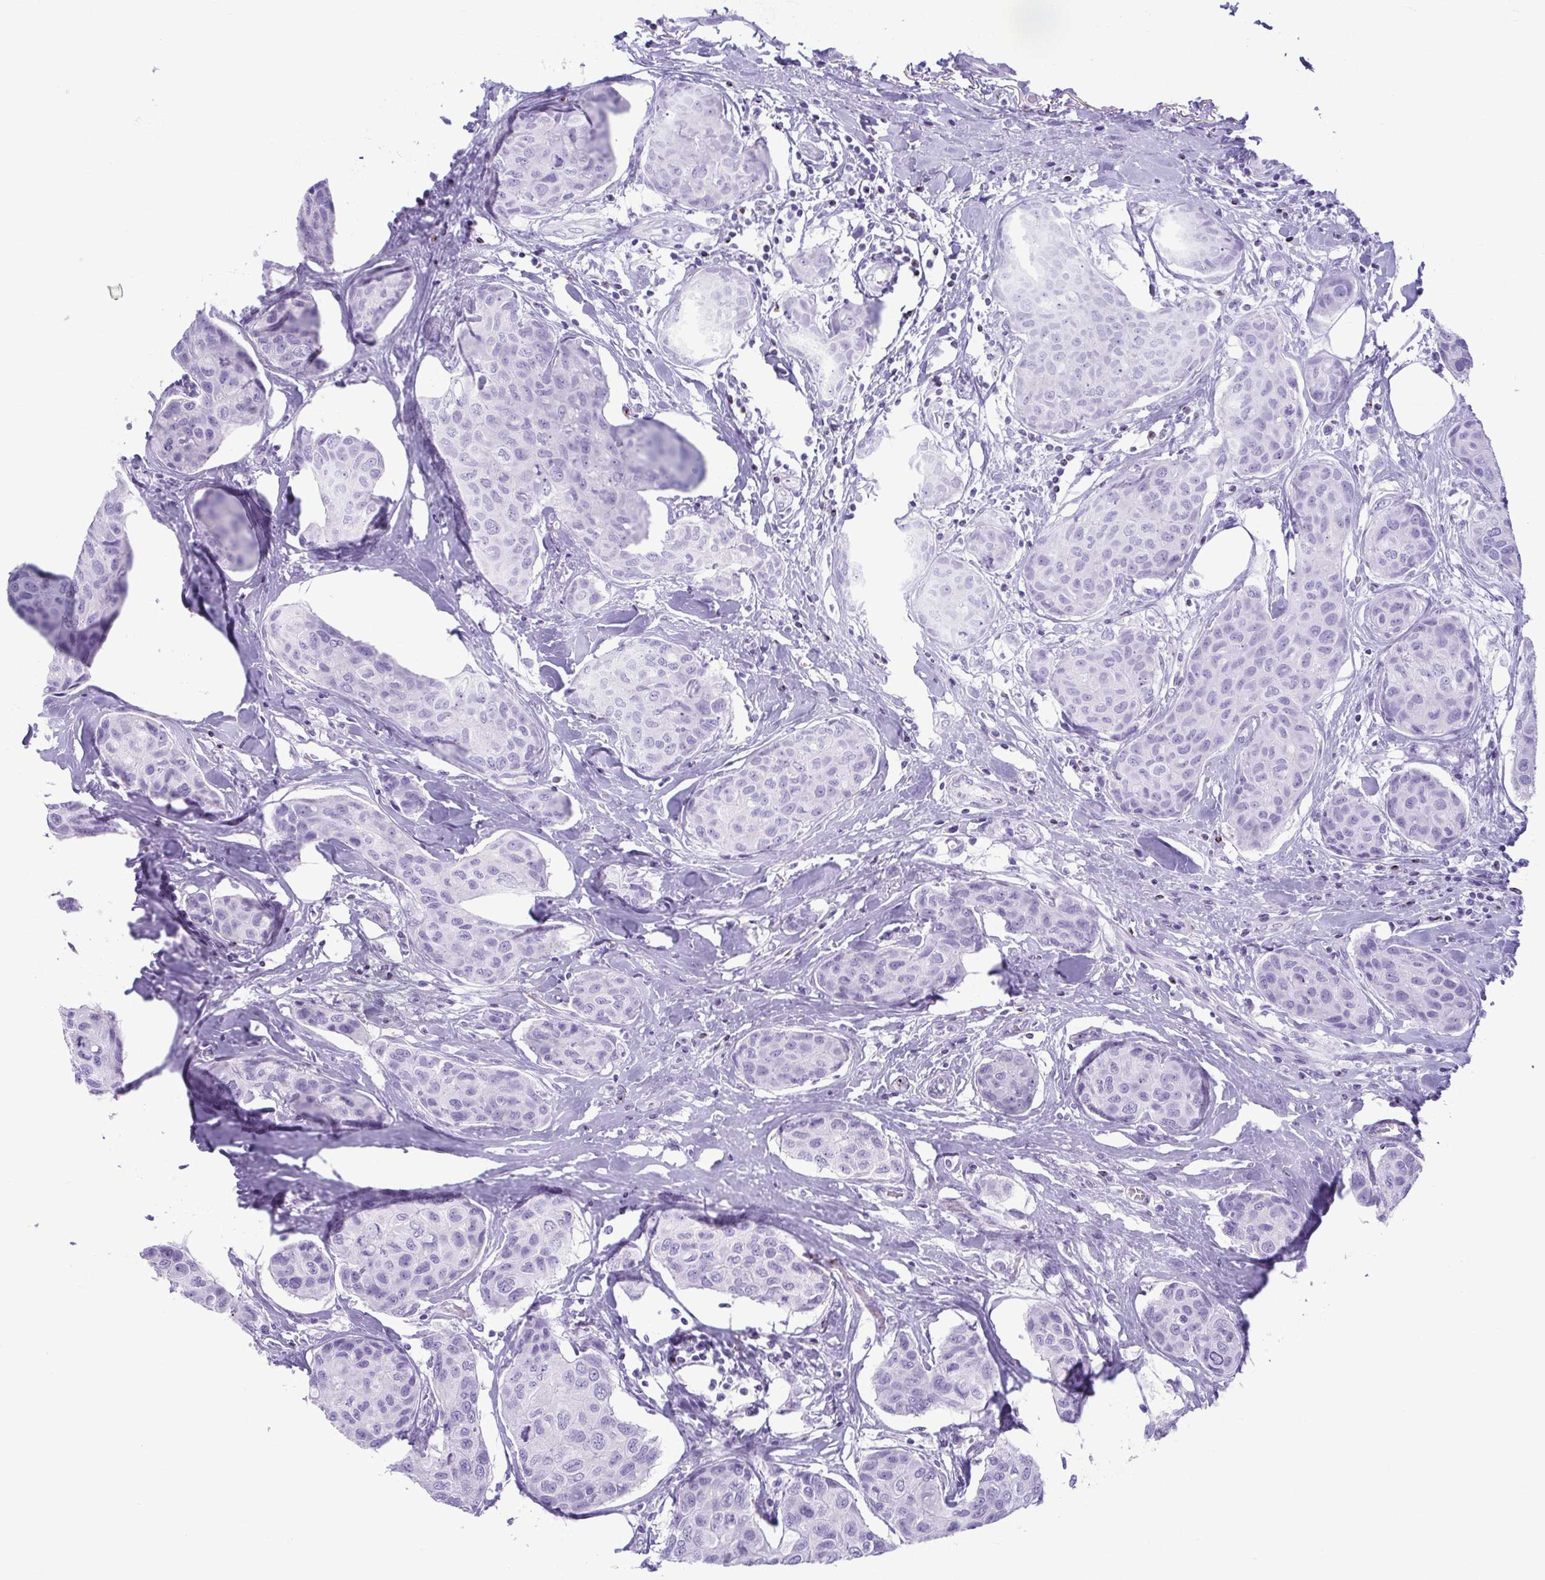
{"staining": {"intensity": "negative", "quantity": "none", "location": "none"}, "tissue": "breast cancer", "cell_type": "Tumor cells", "image_type": "cancer", "snomed": [{"axis": "morphology", "description": "Duct carcinoma"}, {"axis": "topography", "description": "Breast"}], "caption": "The photomicrograph shows no staining of tumor cells in infiltrating ductal carcinoma (breast).", "gene": "TCEAL3", "patient": {"sex": "female", "age": 80}}